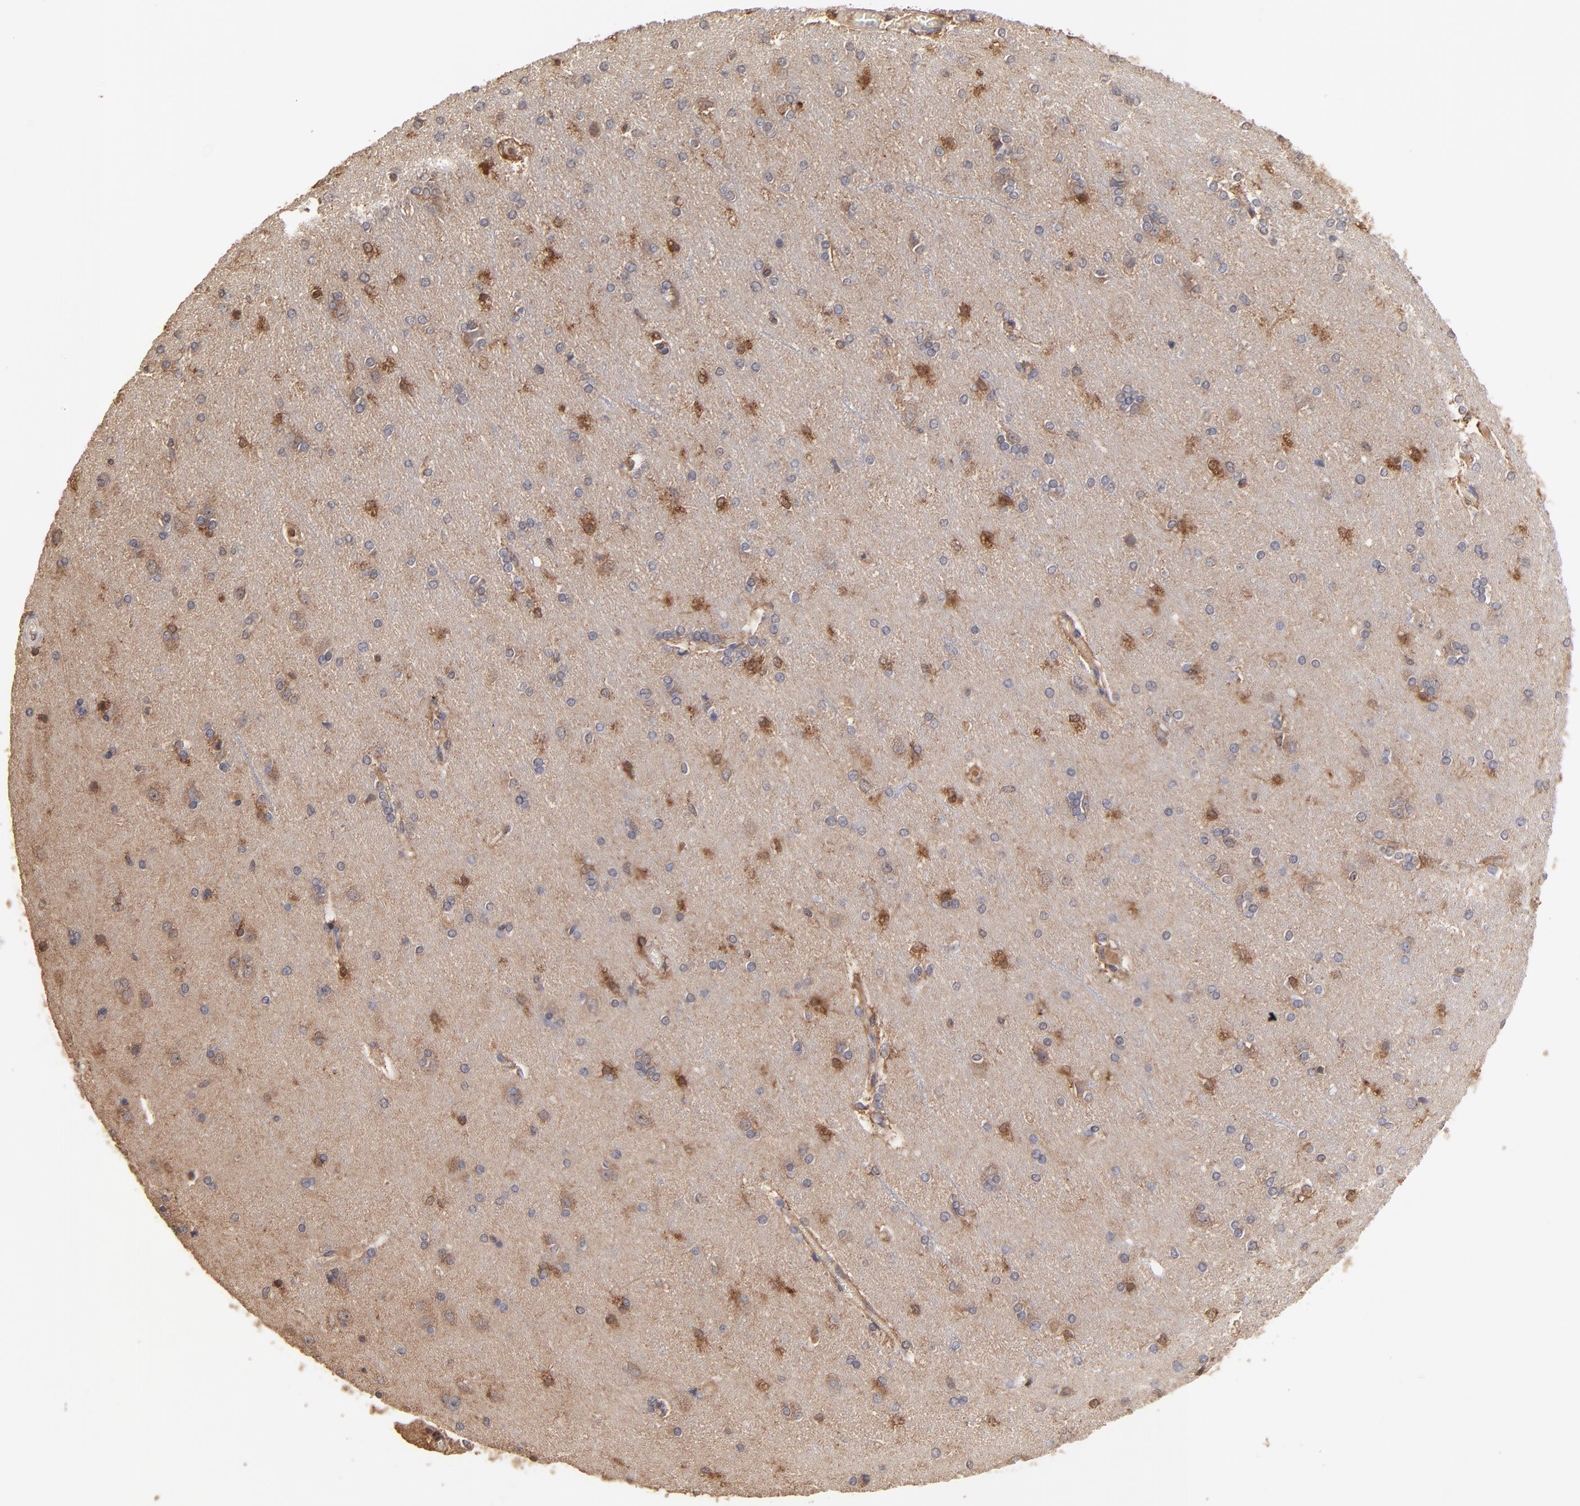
{"staining": {"intensity": "weak", "quantity": ">75%", "location": "cytoplasmic/membranous"}, "tissue": "cerebral cortex", "cell_type": "Endothelial cells", "image_type": "normal", "snomed": [{"axis": "morphology", "description": "Normal tissue, NOS"}, {"axis": "topography", "description": "Cerebral cortex"}], "caption": "An immunohistochemistry micrograph of normal tissue is shown. Protein staining in brown highlights weak cytoplasmic/membranous positivity in cerebral cortex within endothelial cells. Using DAB (3,3'-diaminobenzidine) (brown) and hematoxylin (blue) stains, captured at high magnification using brightfield microscopy.", "gene": "STON2", "patient": {"sex": "female", "age": 54}}